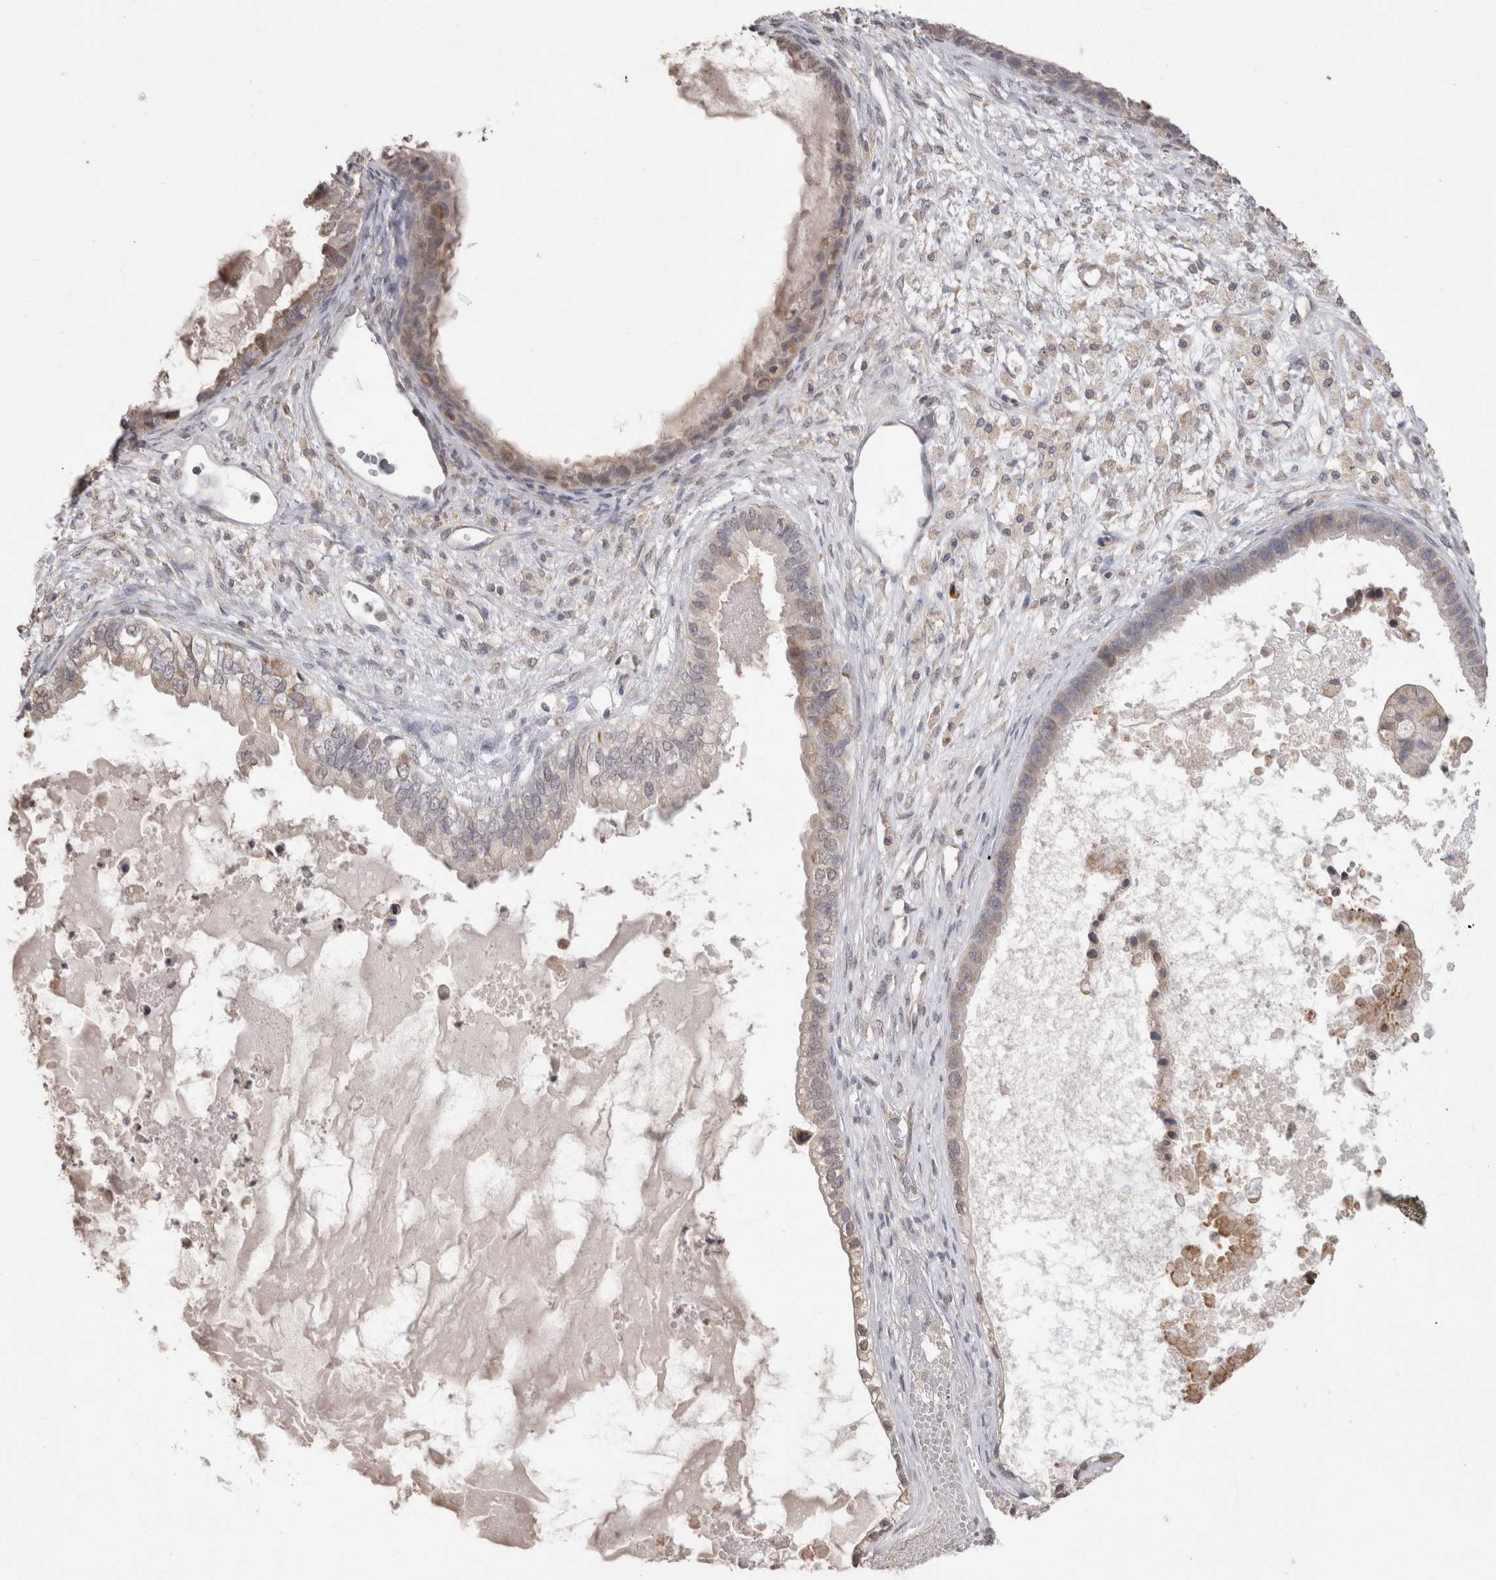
{"staining": {"intensity": "weak", "quantity": "<25%", "location": "cytoplasmic/membranous"}, "tissue": "ovarian cancer", "cell_type": "Tumor cells", "image_type": "cancer", "snomed": [{"axis": "morphology", "description": "Cystadenocarcinoma, mucinous, NOS"}, {"axis": "topography", "description": "Ovary"}], "caption": "Micrograph shows no protein expression in tumor cells of ovarian cancer tissue. (DAB immunohistochemistry (IHC), high magnification).", "gene": "NOMO1", "patient": {"sex": "female", "age": 80}}